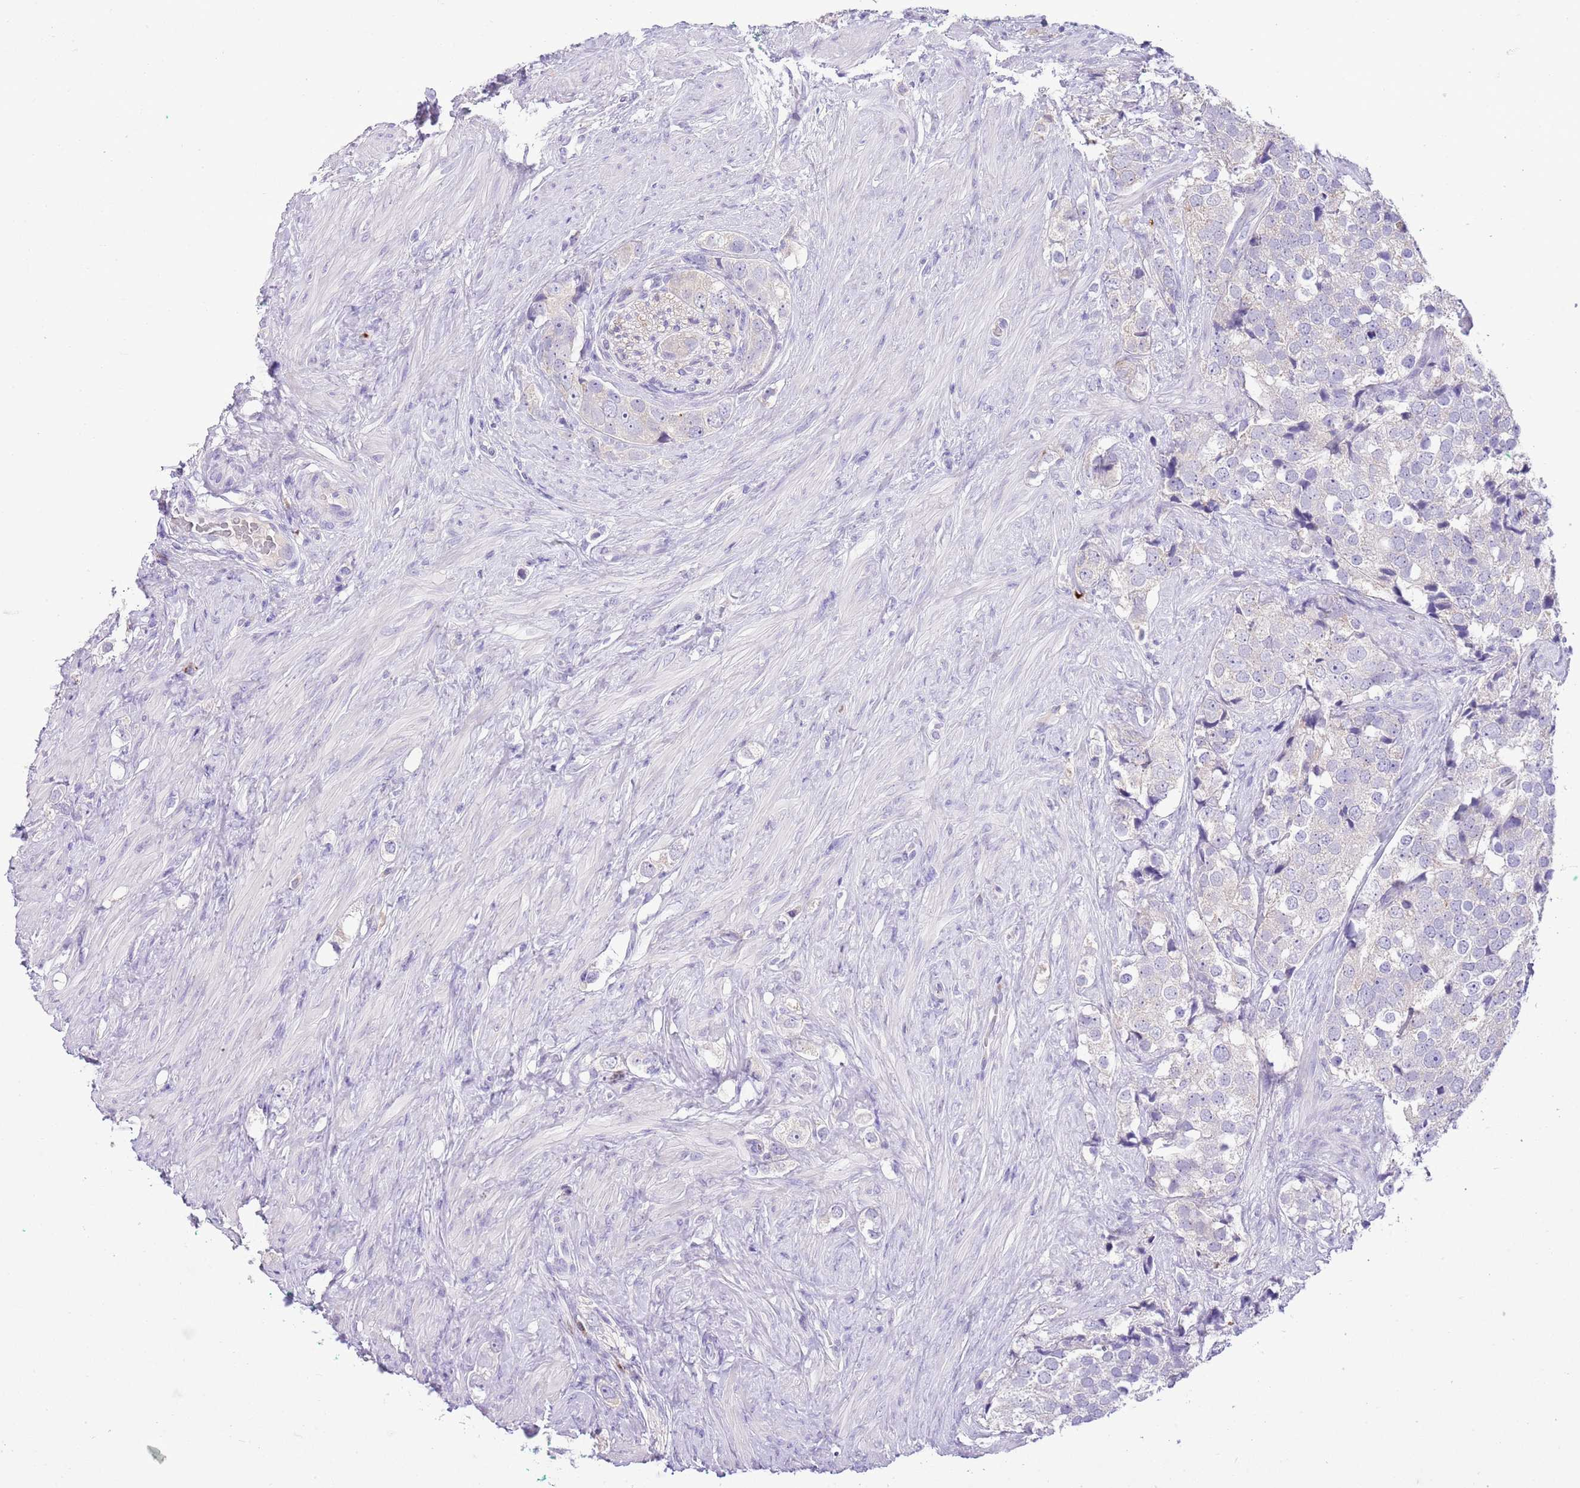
{"staining": {"intensity": "negative", "quantity": "none", "location": "none"}, "tissue": "prostate cancer", "cell_type": "Tumor cells", "image_type": "cancer", "snomed": [{"axis": "morphology", "description": "Adenocarcinoma, High grade"}, {"axis": "topography", "description": "Prostate"}], "caption": "DAB (3,3'-diaminobenzidine) immunohistochemical staining of human high-grade adenocarcinoma (prostate) exhibits no significant staining in tumor cells. (Stains: DAB (3,3'-diaminobenzidine) immunohistochemistry (IHC) with hematoxylin counter stain, Microscopy: brightfield microscopy at high magnification).", "gene": "CLEC2A", "patient": {"sex": "male", "age": 49}}